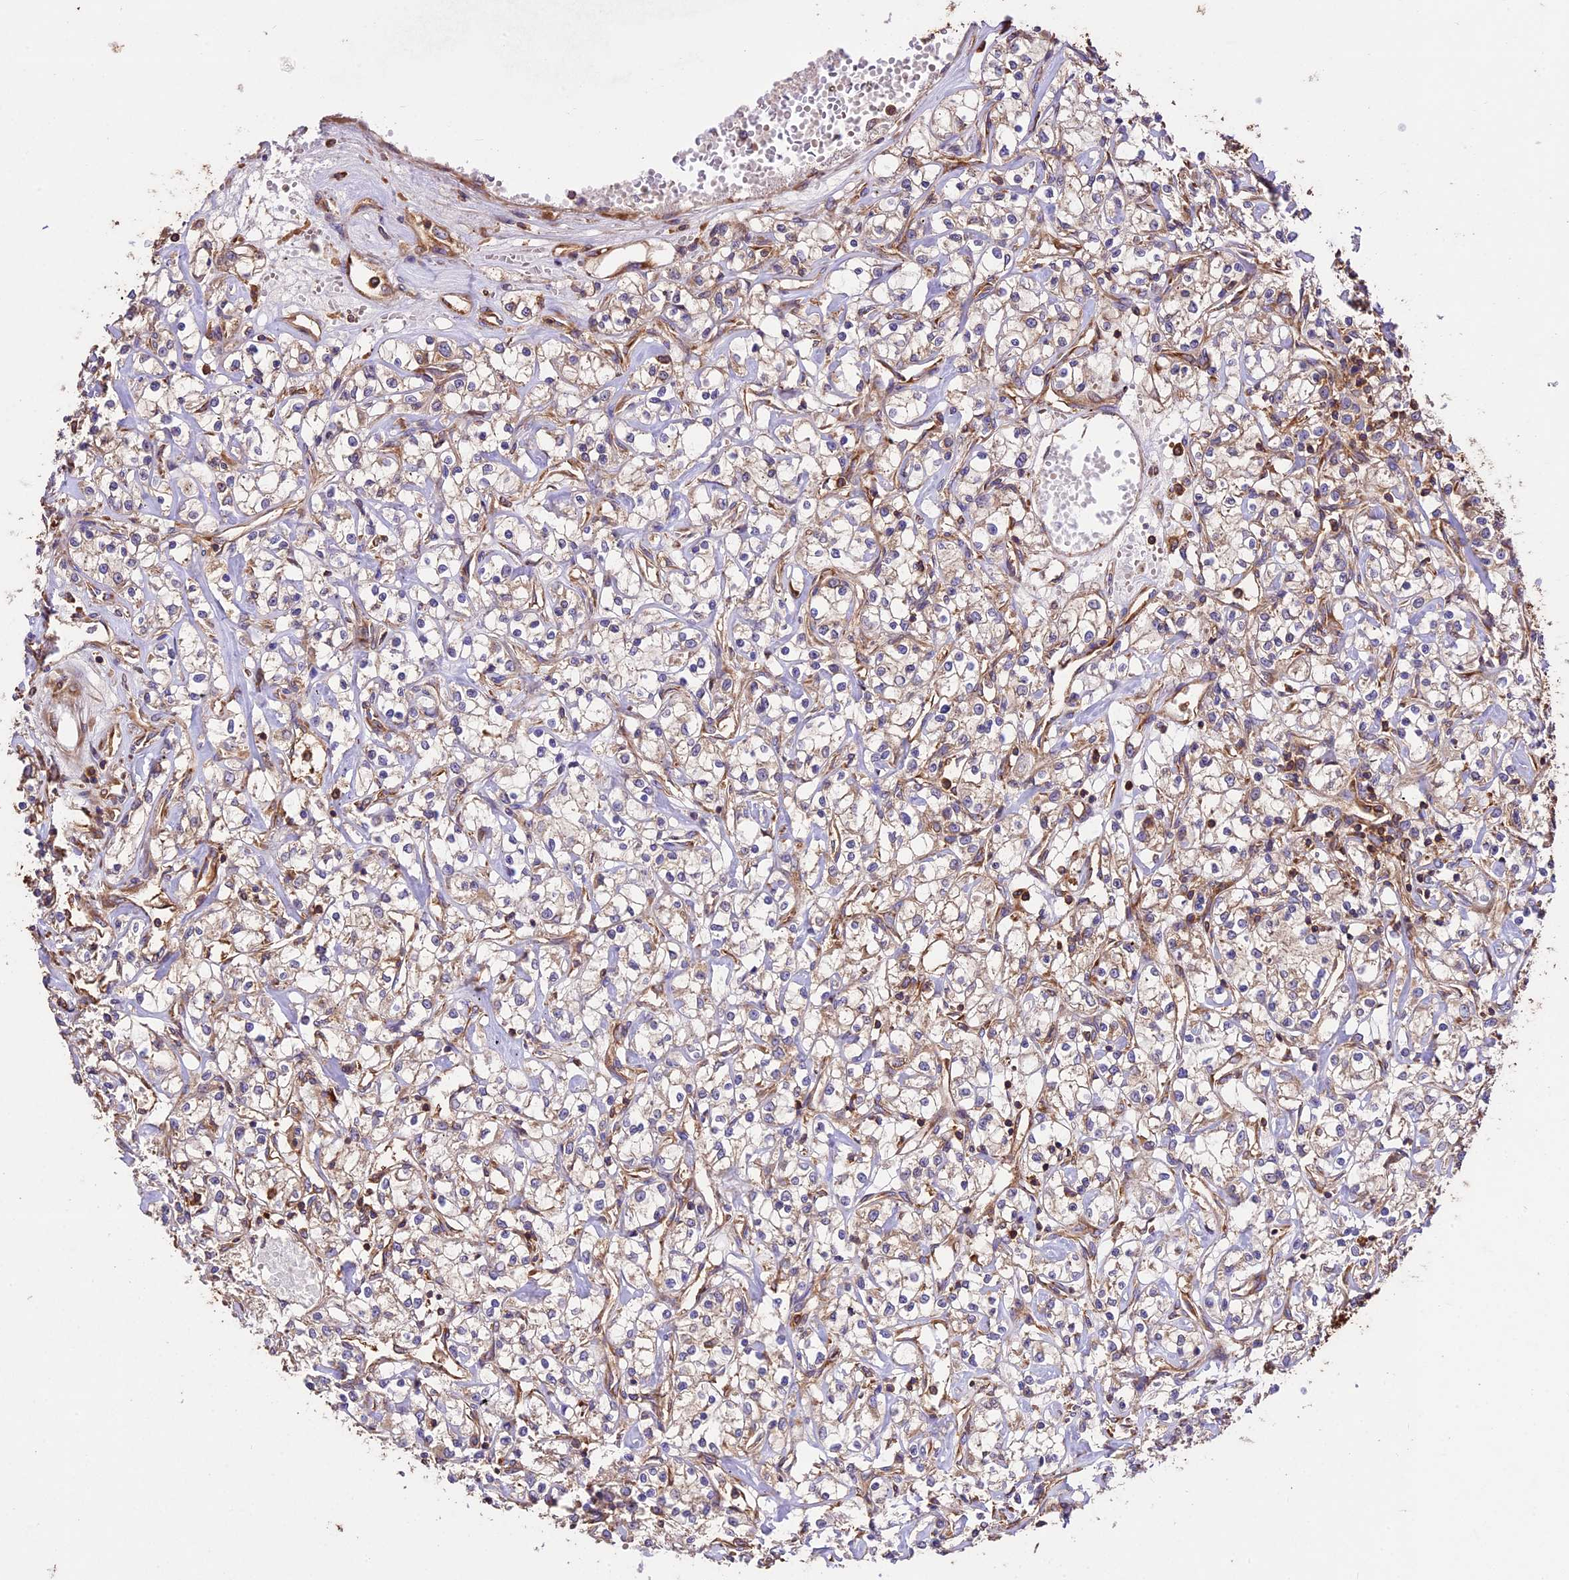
{"staining": {"intensity": "strong", "quantity": "25%-75%", "location": "cytoplasmic/membranous"}, "tissue": "renal cancer", "cell_type": "Tumor cells", "image_type": "cancer", "snomed": [{"axis": "morphology", "description": "Adenocarcinoma, NOS"}, {"axis": "topography", "description": "Kidney"}], "caption": "Approximately 25%-75% of tumor cells in renal cancer (adenocarcinoma) display strong cytoplasmic/membranous protein positivity as visualized by brown immunohistochemical staining.", "gene": "KARS1", "patient": {"sex": "female", "age": 59}}